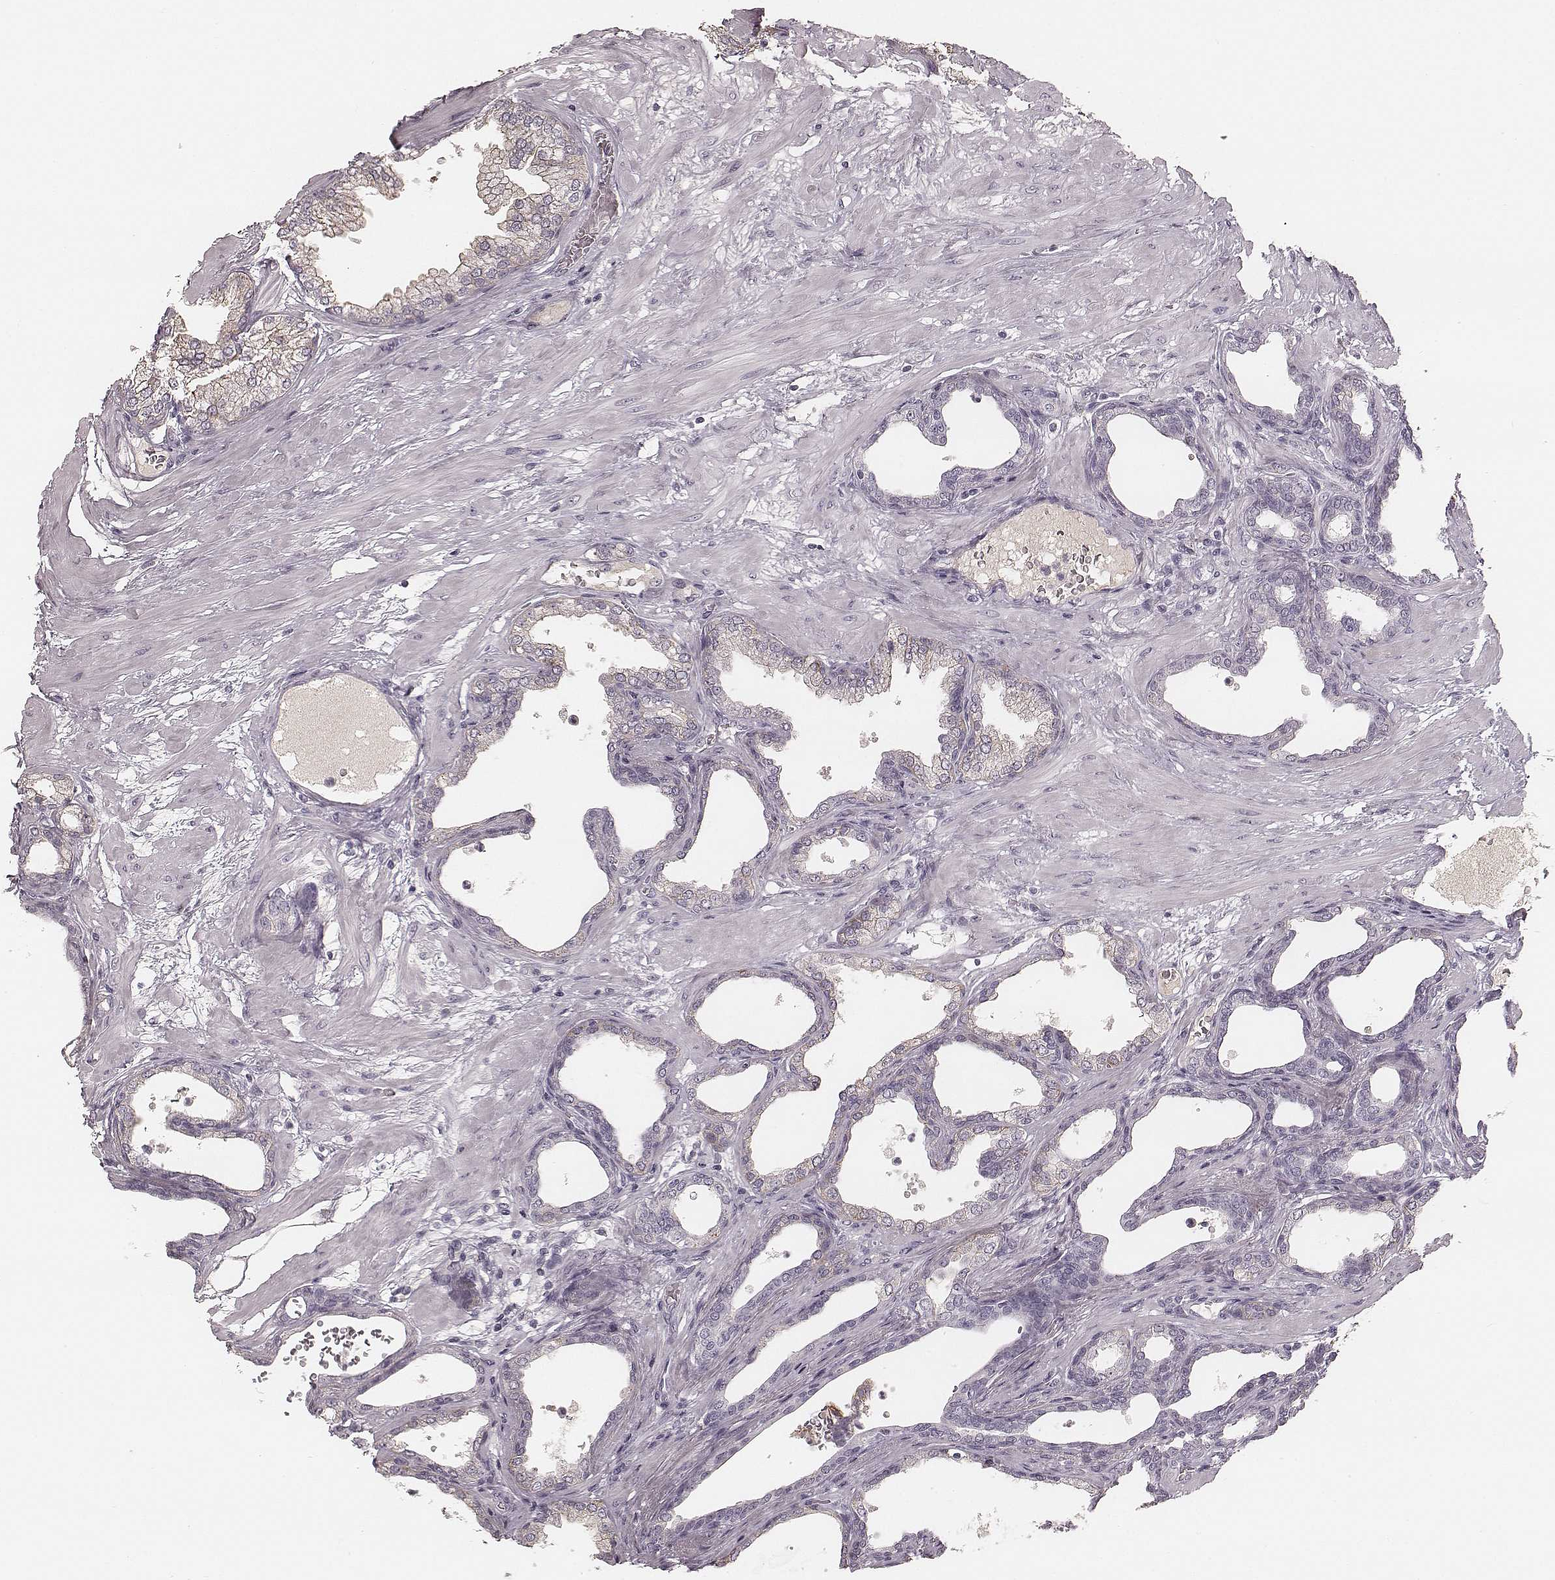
{"staining": {"intensity": "moderate", "quantity": "<25%", "location": "cytoplasmic/membranous"}, "tissue": "prostate", "cell_type": "Glandular cells", "image_type": "normal", "snomed": [{"axis": "morphology", "description": "Normal tissue, NOS"}, {"axis": "topography", "description": "Prostate"}], "caption": "Glandular cells display low levels of moderate cytoplasmic/membranous expression in about <25% of cells in unremarkable human prostate.", "gene": "SMIM24", "patient": {"sex": "male", "age": 37}}